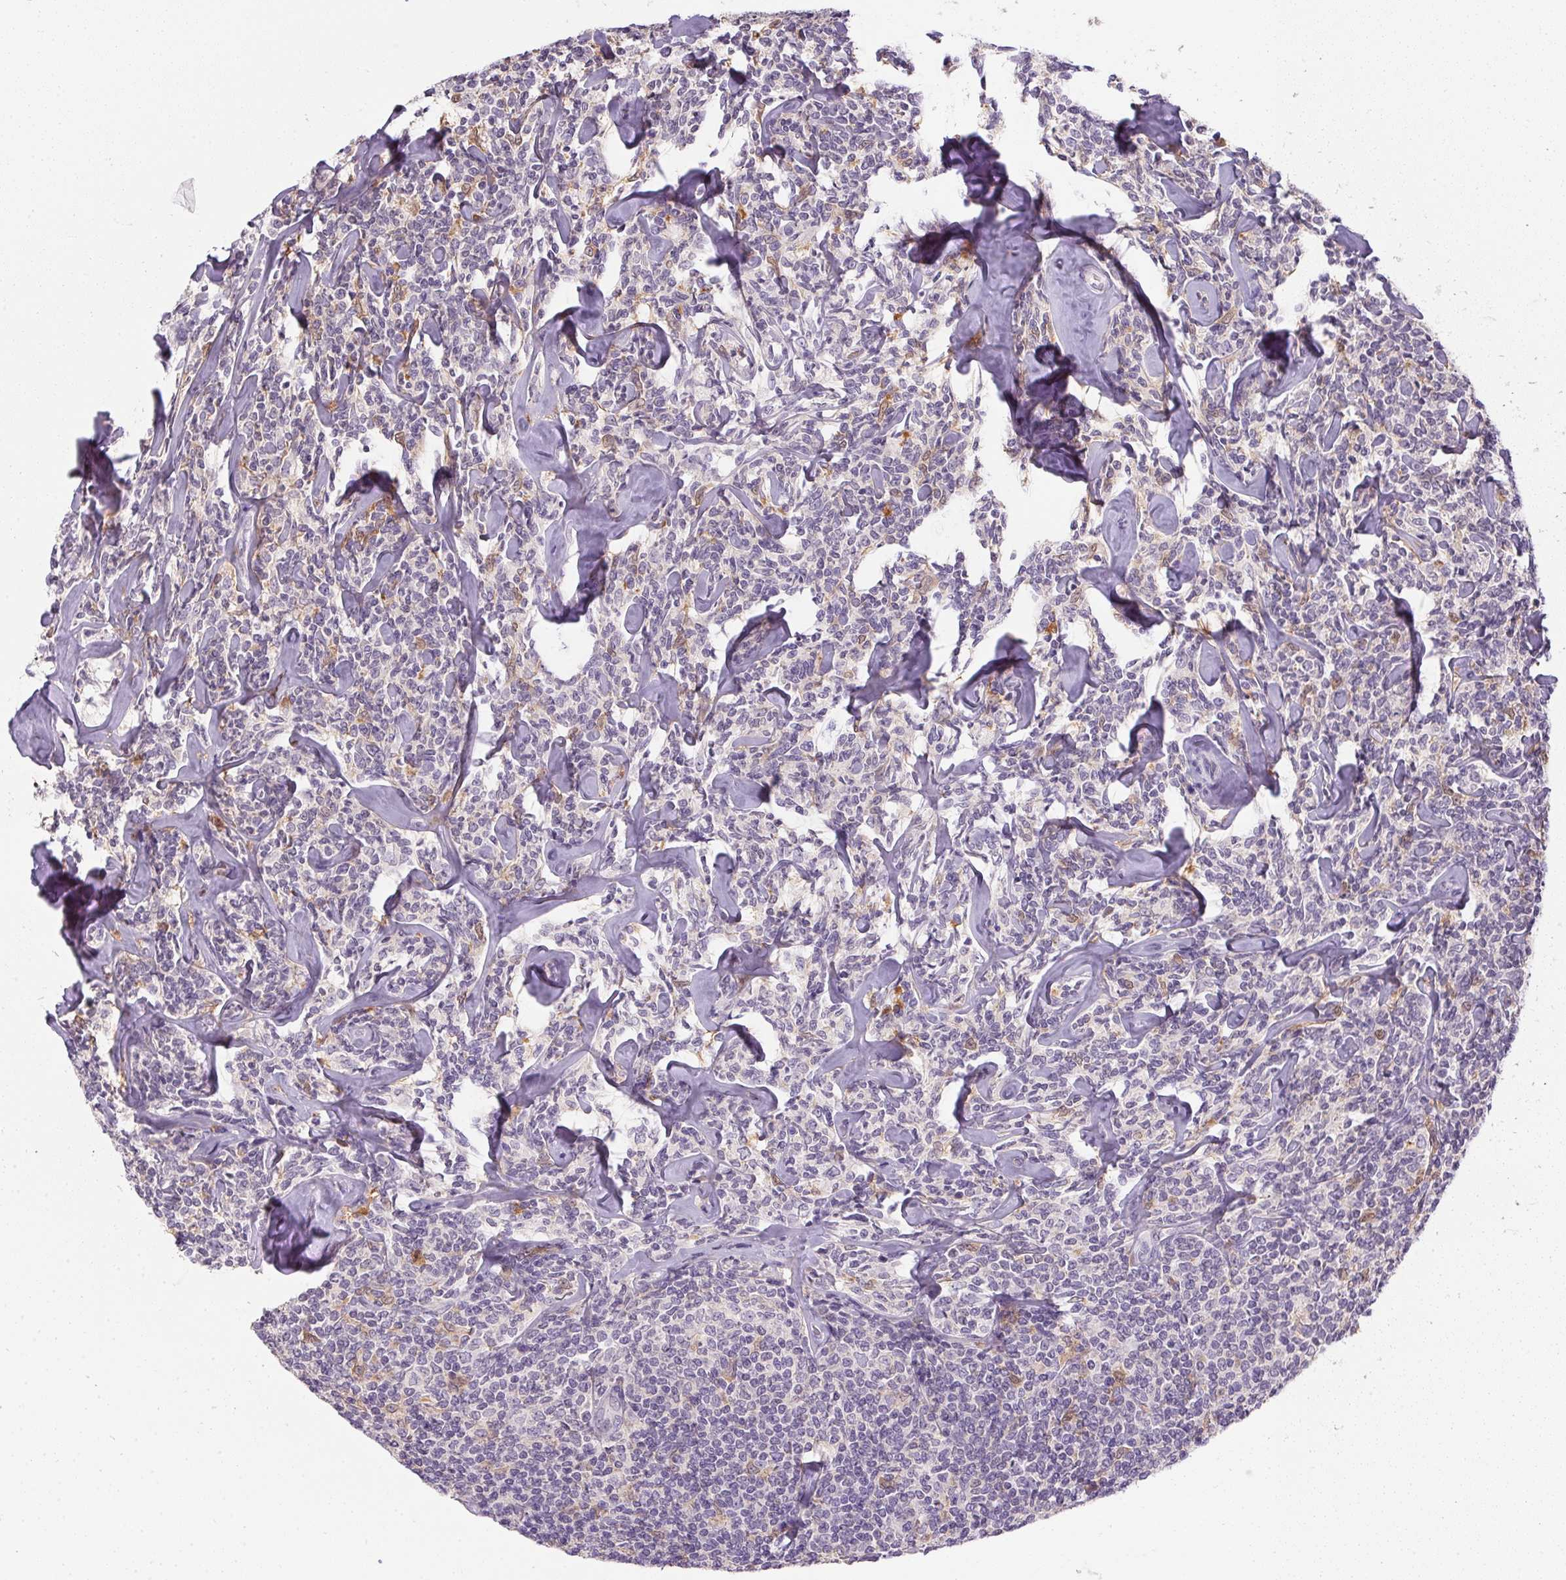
{"staining": {"intensity": "negative", "quantity": "none", "location": "none"}, "tissue": "lymphoma", "cell_type": "Tumor cells", "image_type": "cancer", "snomed": [{"axis": "morphology", "description": "Malignant lymphoma, non-Hodgkin's type, Low grade"}, {"axis": "topography", "description": "Lymph node"}], "caption": "Lymphoma stained for a protein using immunohistochemistry shows no positivity tumor cells.", "gene": "DNAJC5G", "patient": {"sex": "female", "age": 56}}